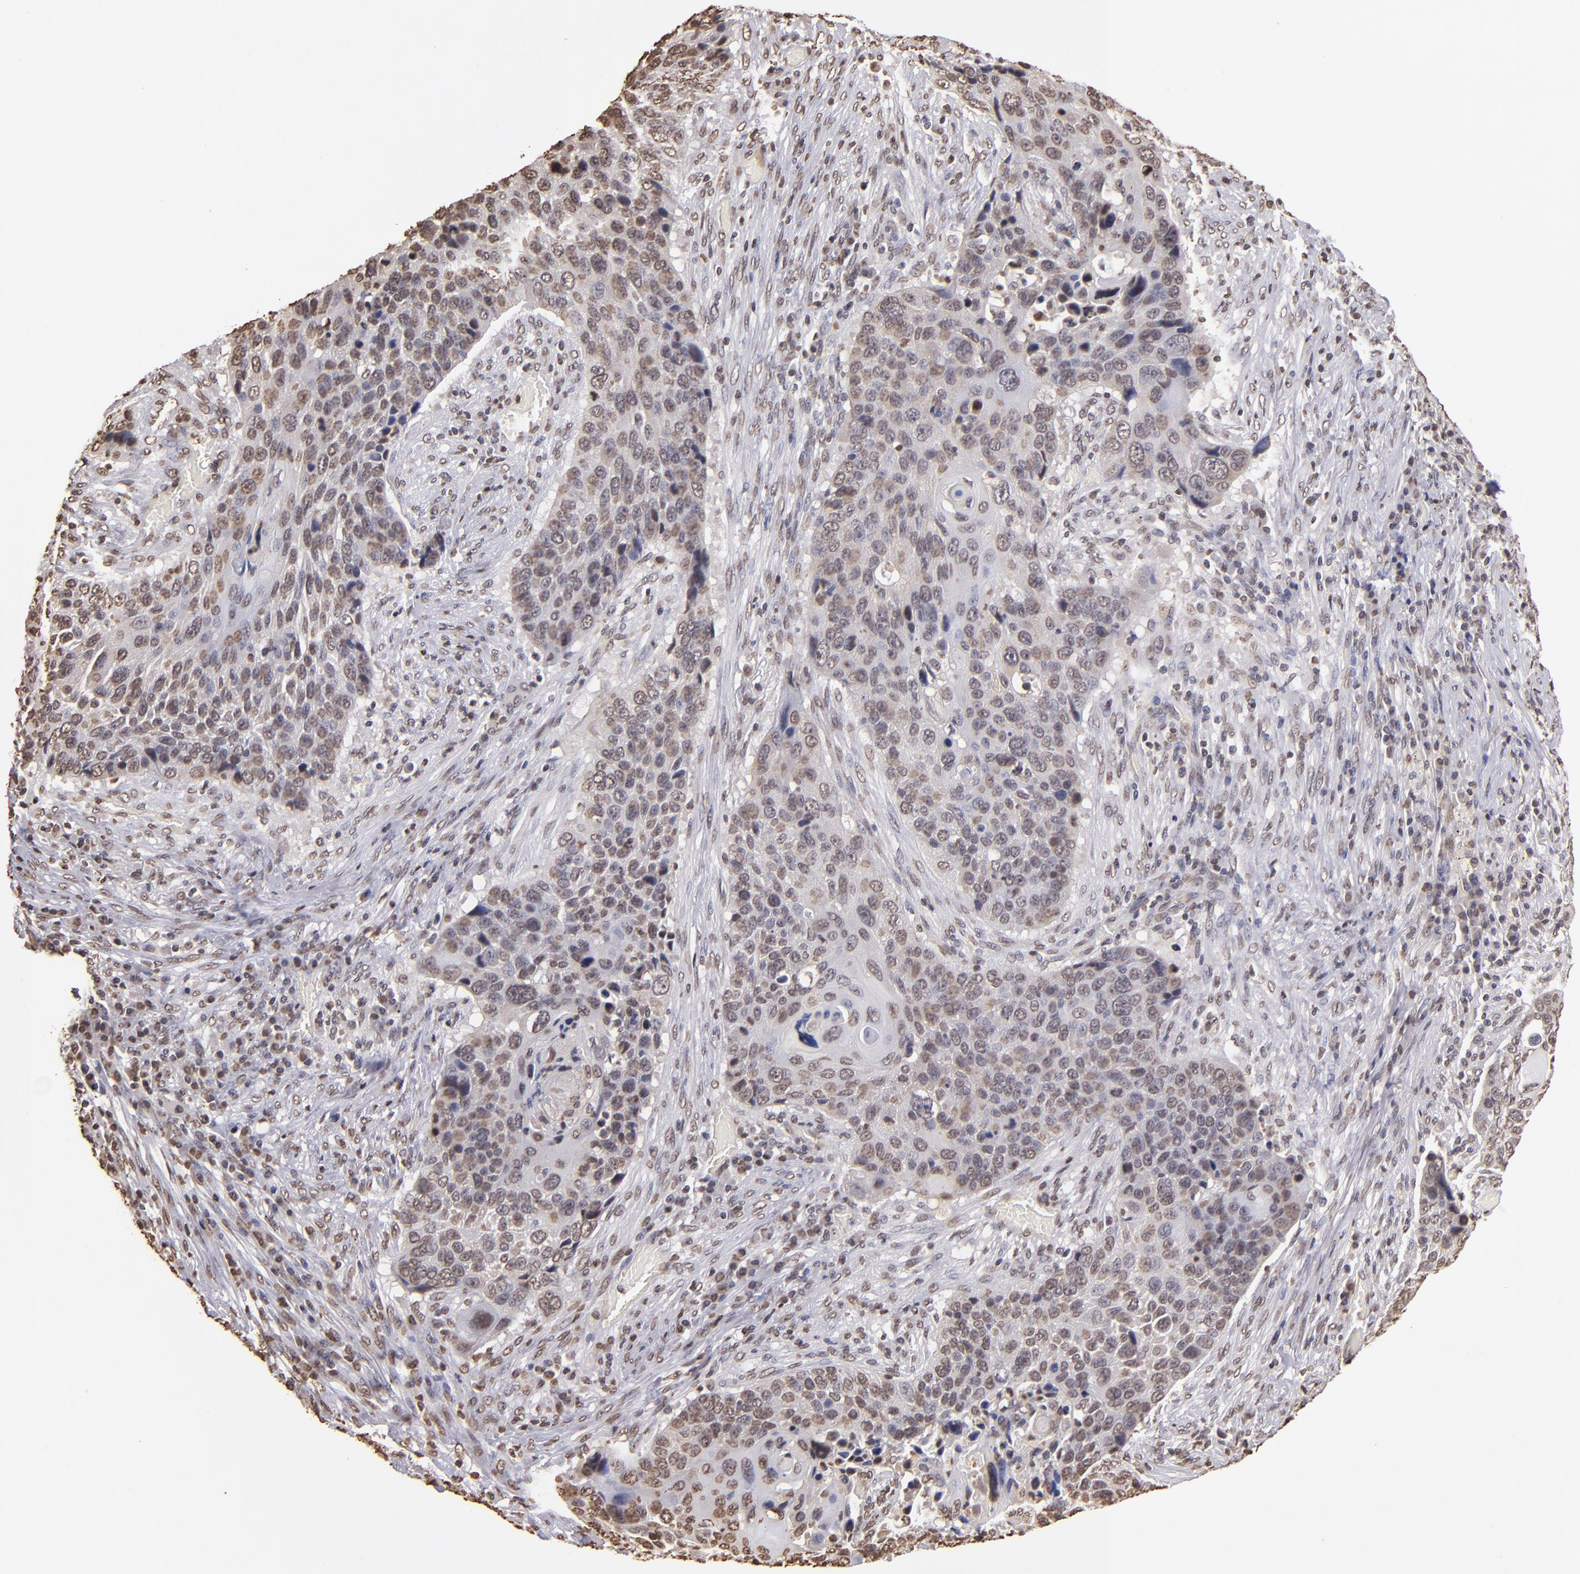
{"staining": {"intensity": "weak", "quantity": "25%-75%", "location": "nuclear"}, "tissue": "lung cancer", "cell_type": "Tumor cells", "image_type": "cancer", "snomed": [{"axis": "morphology", "description": "Squamous cell carcinoma, NOS"}, {"axis": "topography", "description": "Lung"}], "caption": "Tumor cells display low levels of weak nuclear staining in about 25%-75% of cells in human lung squamous cell carcinoma. (IHC, brightfield microscopy, high magnification).", "gene": "LBX1", "patient": {"sex": "male", "age": 68}}